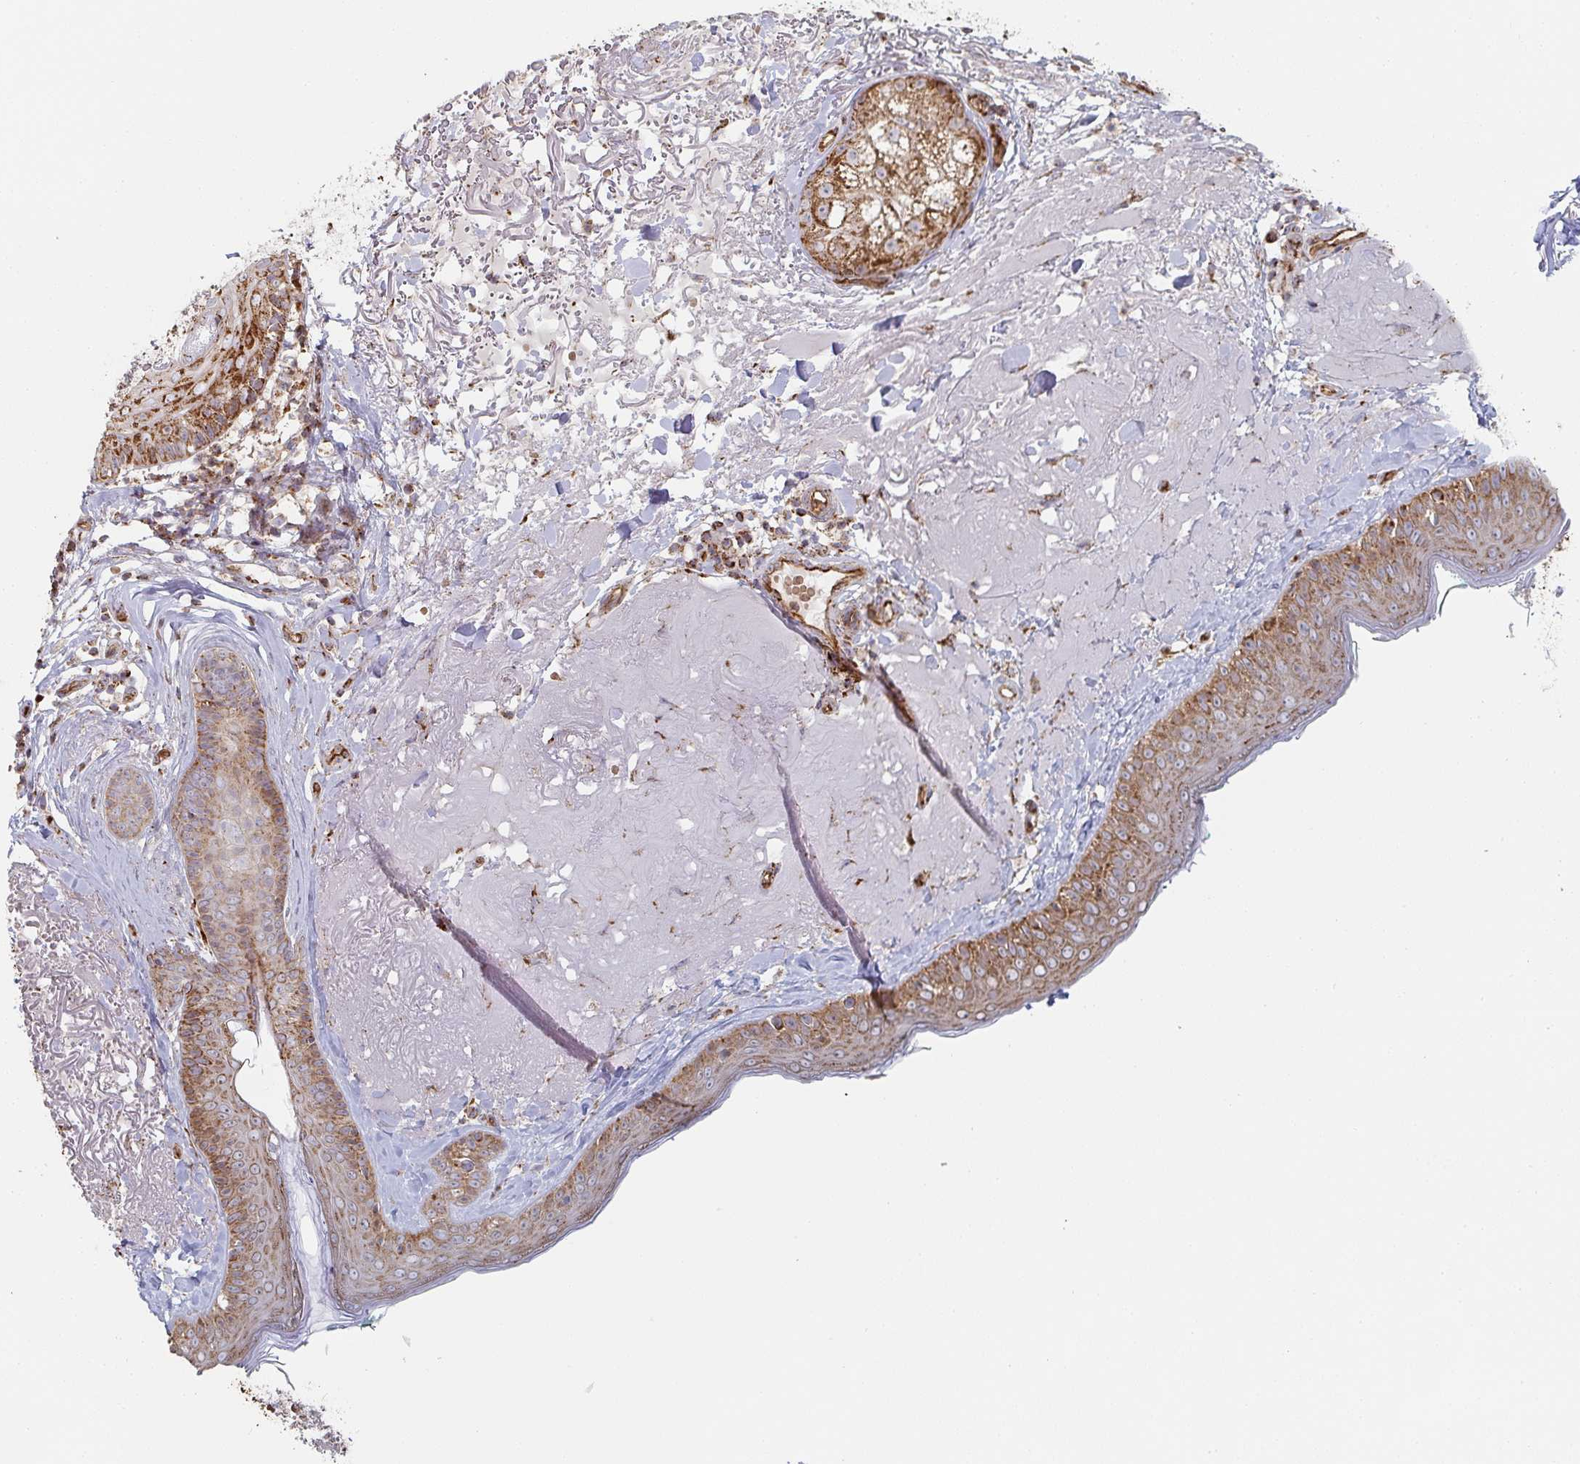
{"staining": {"intensity": "moderate", "quantity": "<25%", "location": "cytoplasmic/membranous"}, "tissue": "skin", "cell_type": "Fibroblasts", "image_type": "normal", "snomed": [{"axis": "morphology", "description": "Normal tissue, NOS"}, {"axis": "topography", "description": "Skin"}], "caption": "This photomicrograph exhibits immunohistochemistry (IHC) staining of benign human skin, with low moderate cytoplasmic/membranous expression in approximately <25% of fibroblasts.", "gene": "ZNF526", "patient": {"sex": "male", "age": 73}}